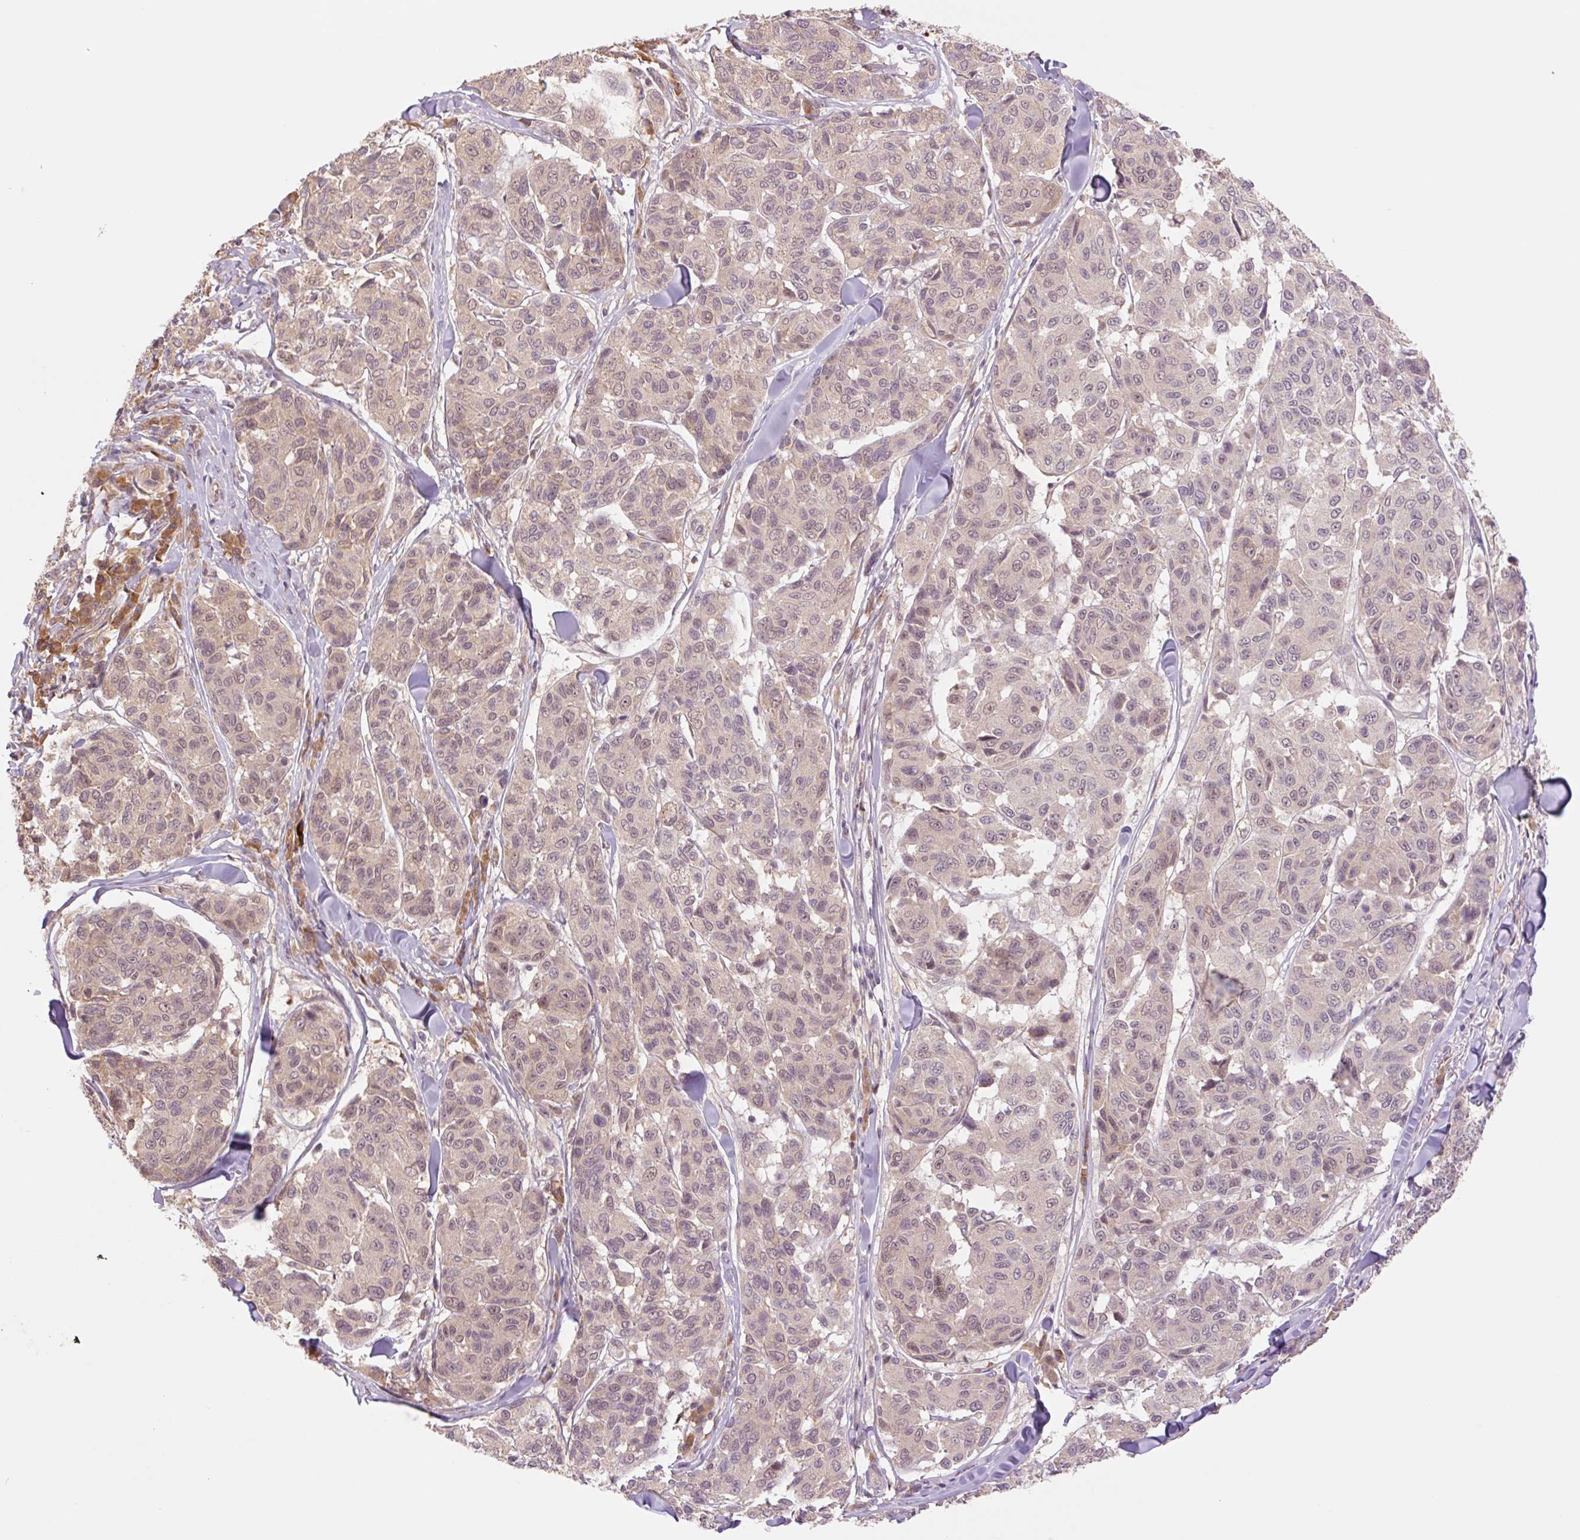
{"staining": {"intensity": "weak", "quantity": "25%-75%", "location": "nuclear"}, "tissue": "melanoma", "cell_type": "Tumor cells", "image_type": "cancer", "snomed": [{"axis": "morphology", "description": "Malignant melanoma, NOS"}, {"axis": "topography", "description": "Skin"}], "caption": "Melanoma stained with a brown dye reveals weak nuclear positive staining in about 25%-75% of tumor cells.", "gene": "YJU2B", "patient": {"sex": "female", "age": 66}}